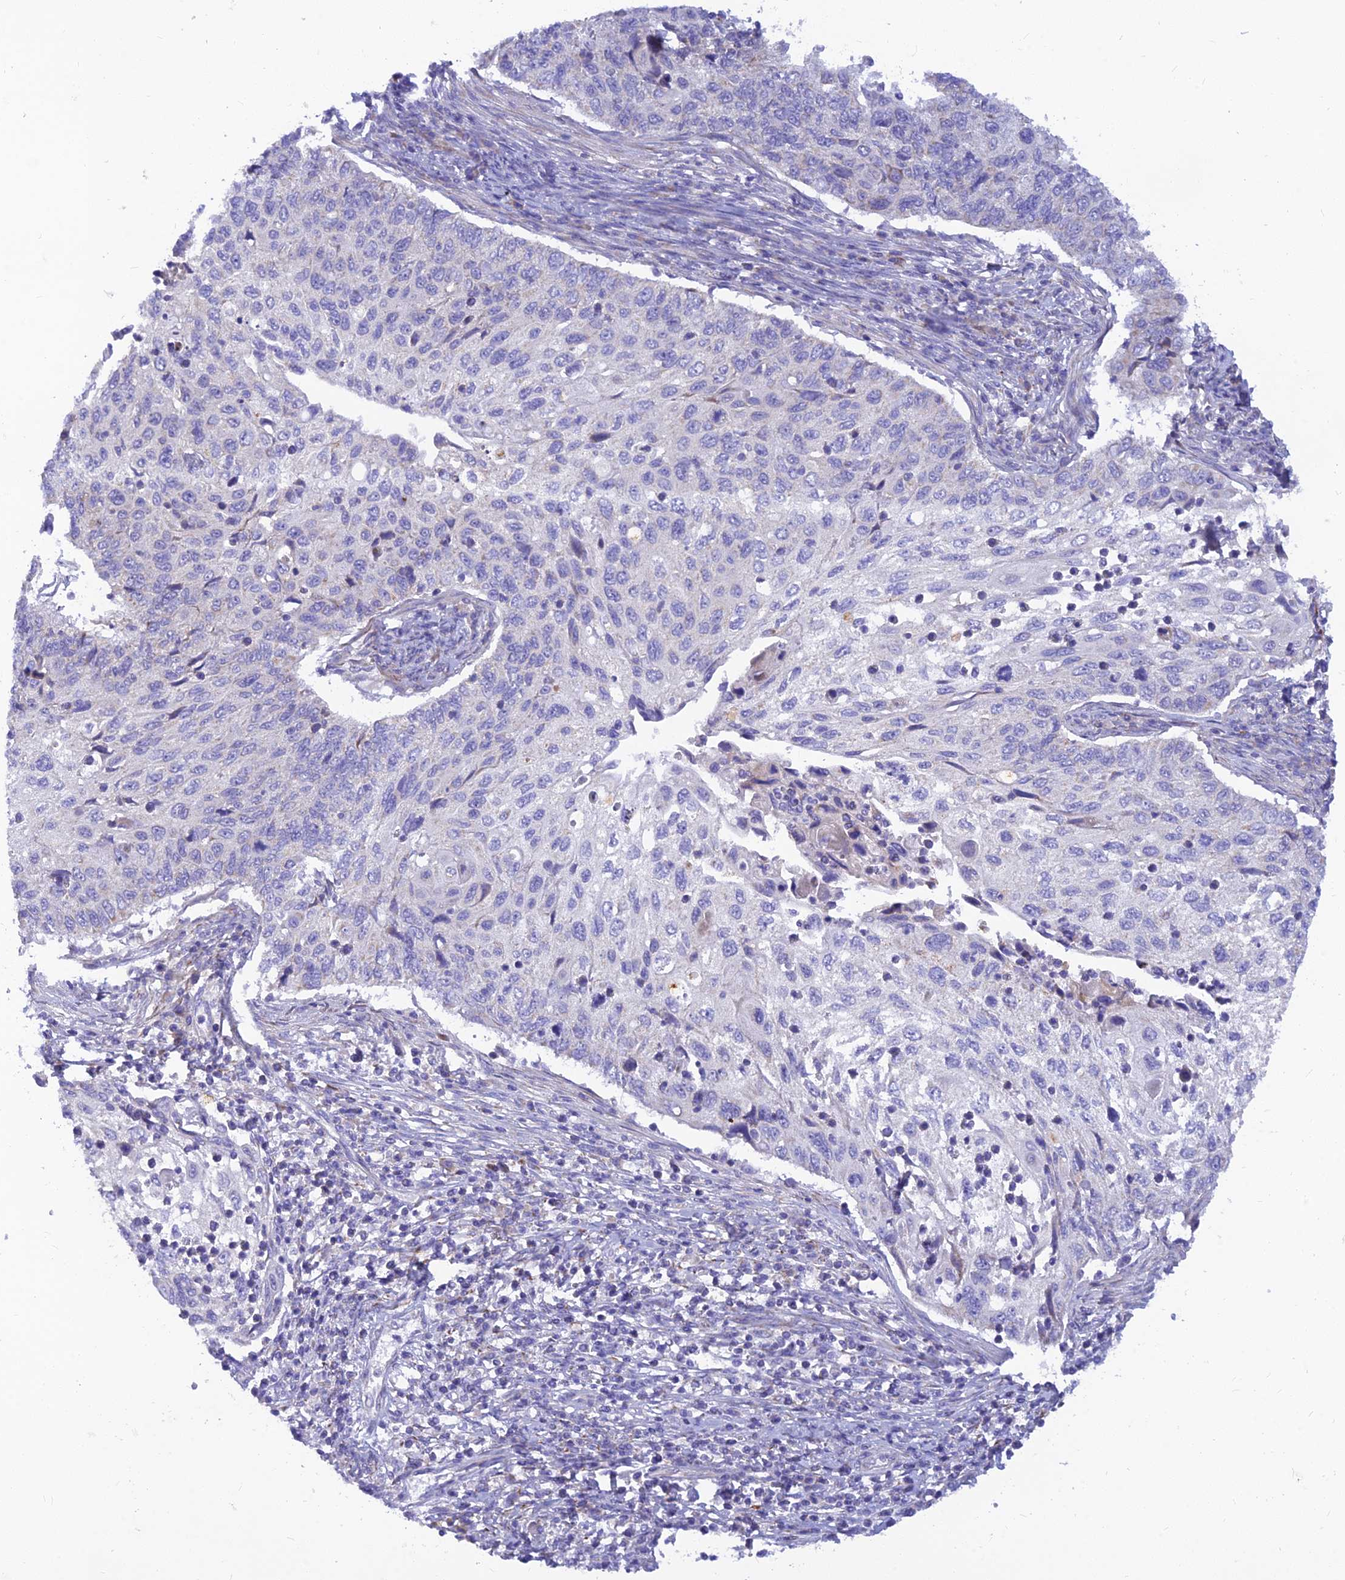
{"staining": {"intensity": "negative", "quantity": "none", "location": "none"}, "tissue": "cervical cancer", "cell_type": "Tumor cells", "image_type": "cancer", "snomed": [{"axis": "morphology", "description": "Squamous cell carcinoma, NOS"}, {"axis": "topography", "description": "Cervix"}], "caption": "Human cervical squamous cell carcinoma stained for a protein using immunohistochemistry reveals no staining in tumor cells.", "gene": "TMEM30B", "patient": {"sex": "female", "age": 70}}